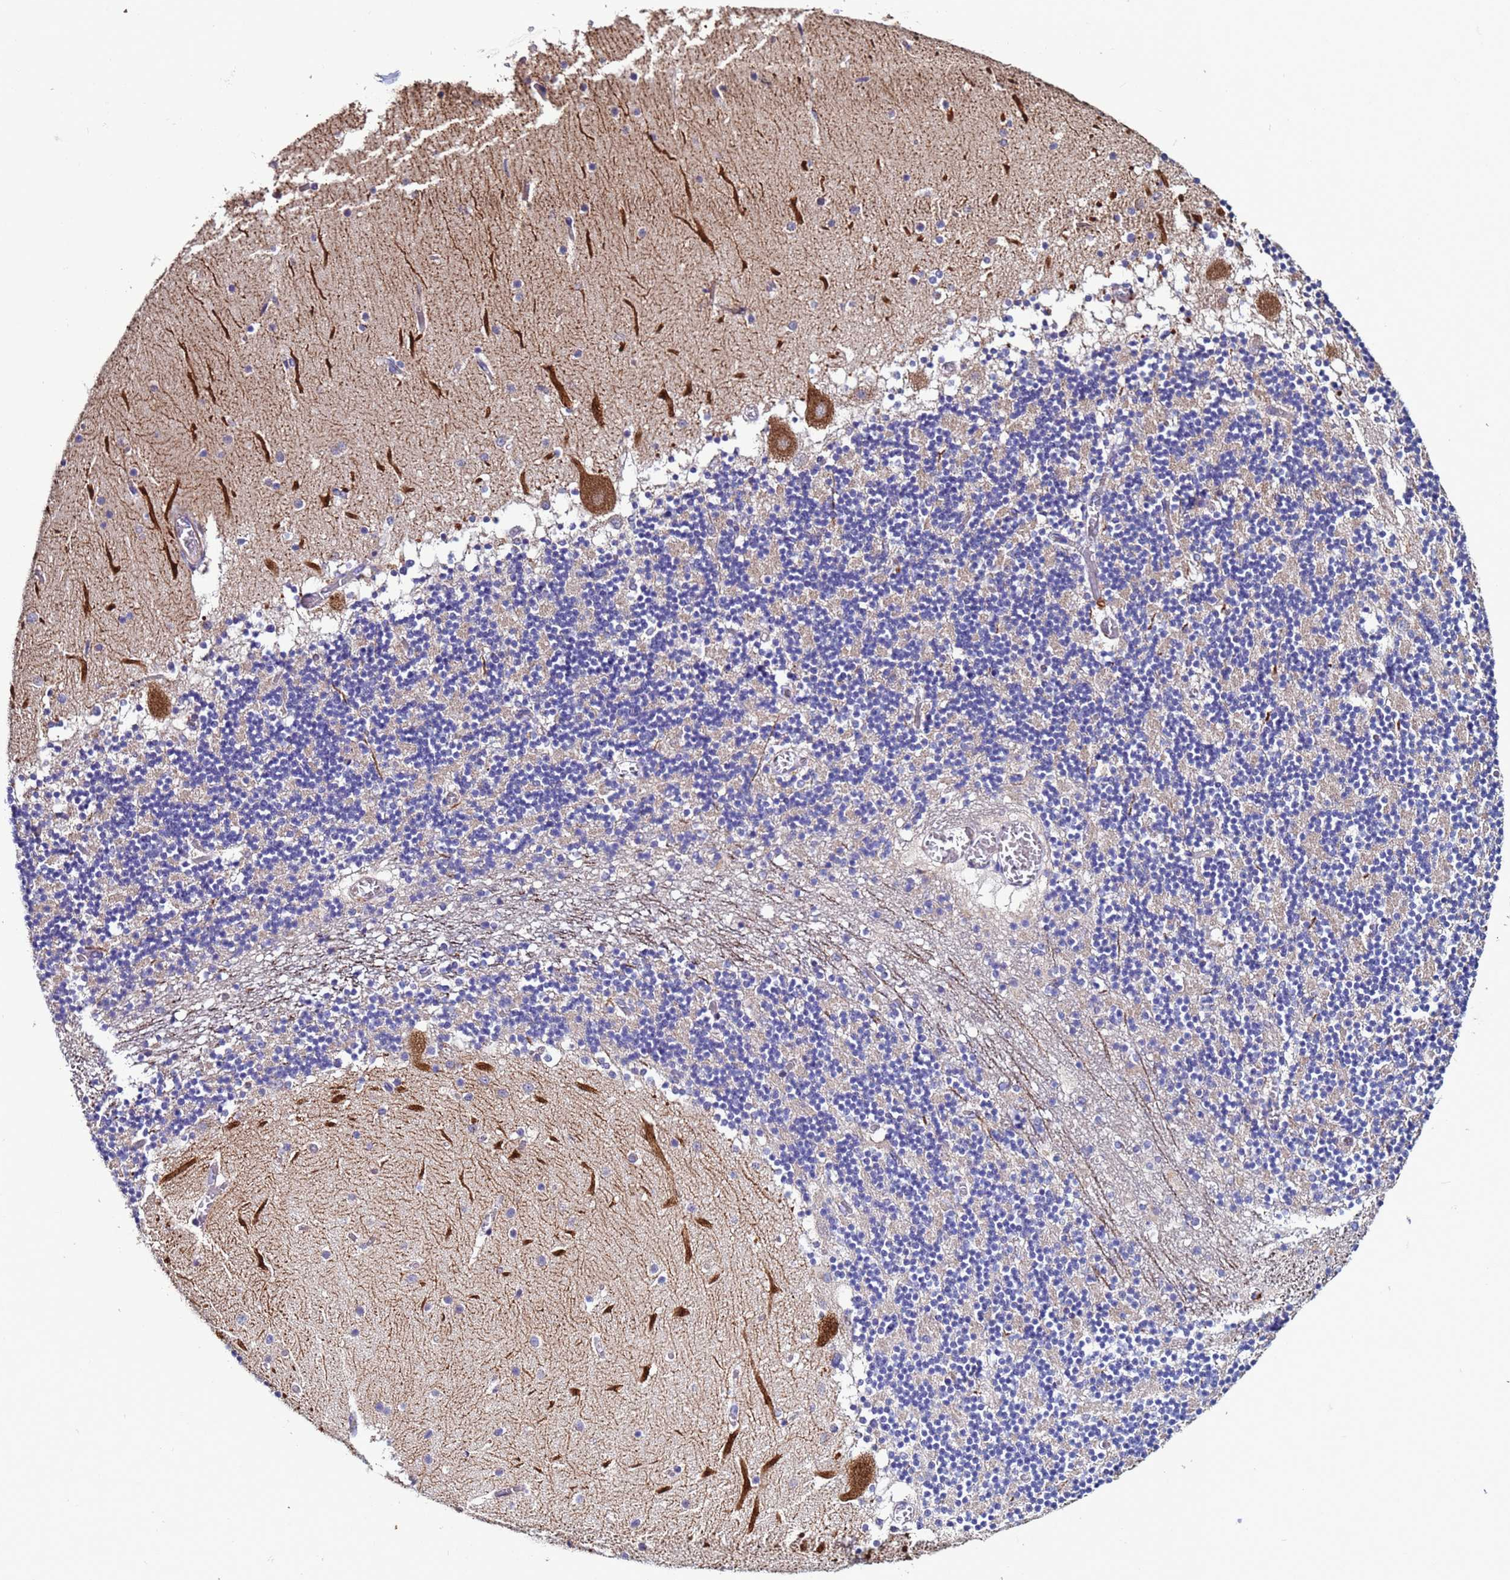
{"staining": {"intensity": "negative", "quantity": "none", "location": "none"}, "tissue": "cerebellum", "cell_type": "Cells in granular layer", "image_type": "normal", "snomed": [{"axis": "morphology", "description": "Normal tissue, NOS"}, {"axis": "topography", "description": "Cerebellum"}], "caption": "The histopathology image demonstrates no significant positivity in cells in granular layer of cerebellum.", "gene": "CEP55", "patient": {"sex": "female", "age": 28}}